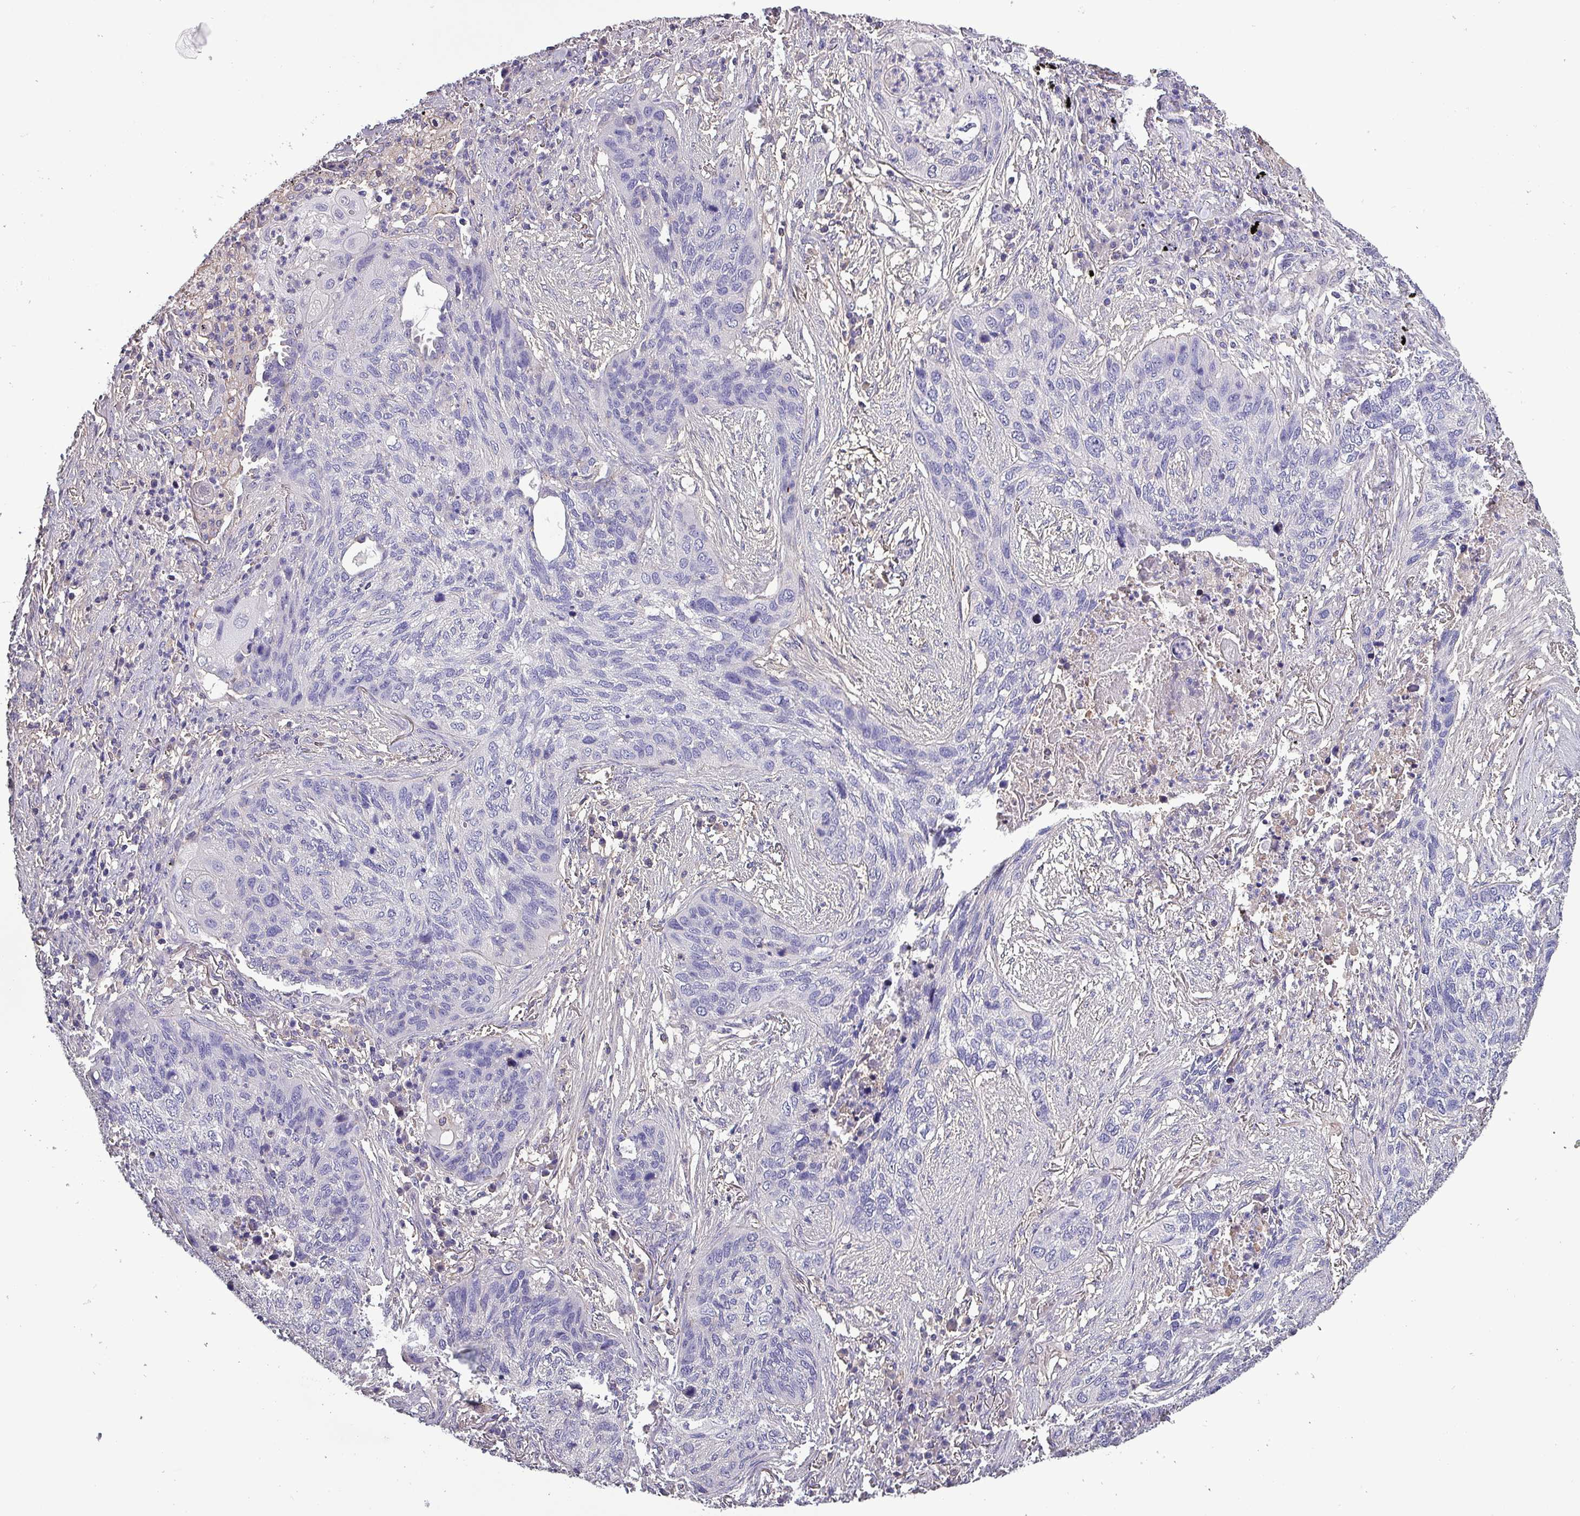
{"staining": {"intensity": "negative", "quantity": "none", "location": "none"}, "tissue": "lung cancer", "cell_type": "Tumor cells", "image_type": "cancer", "snomed": [{"axis": "morphology", "description": "Squamous cell carcinoma, NOS"}, {"axis": "topography", "description": "Lung"}], "caption": "The histopathology image displays no significant staining in tumor cells of squamous cell carcinoma (lung).", "gene": "HTRA4", "patient": {"sex": "female", "age": 63}}